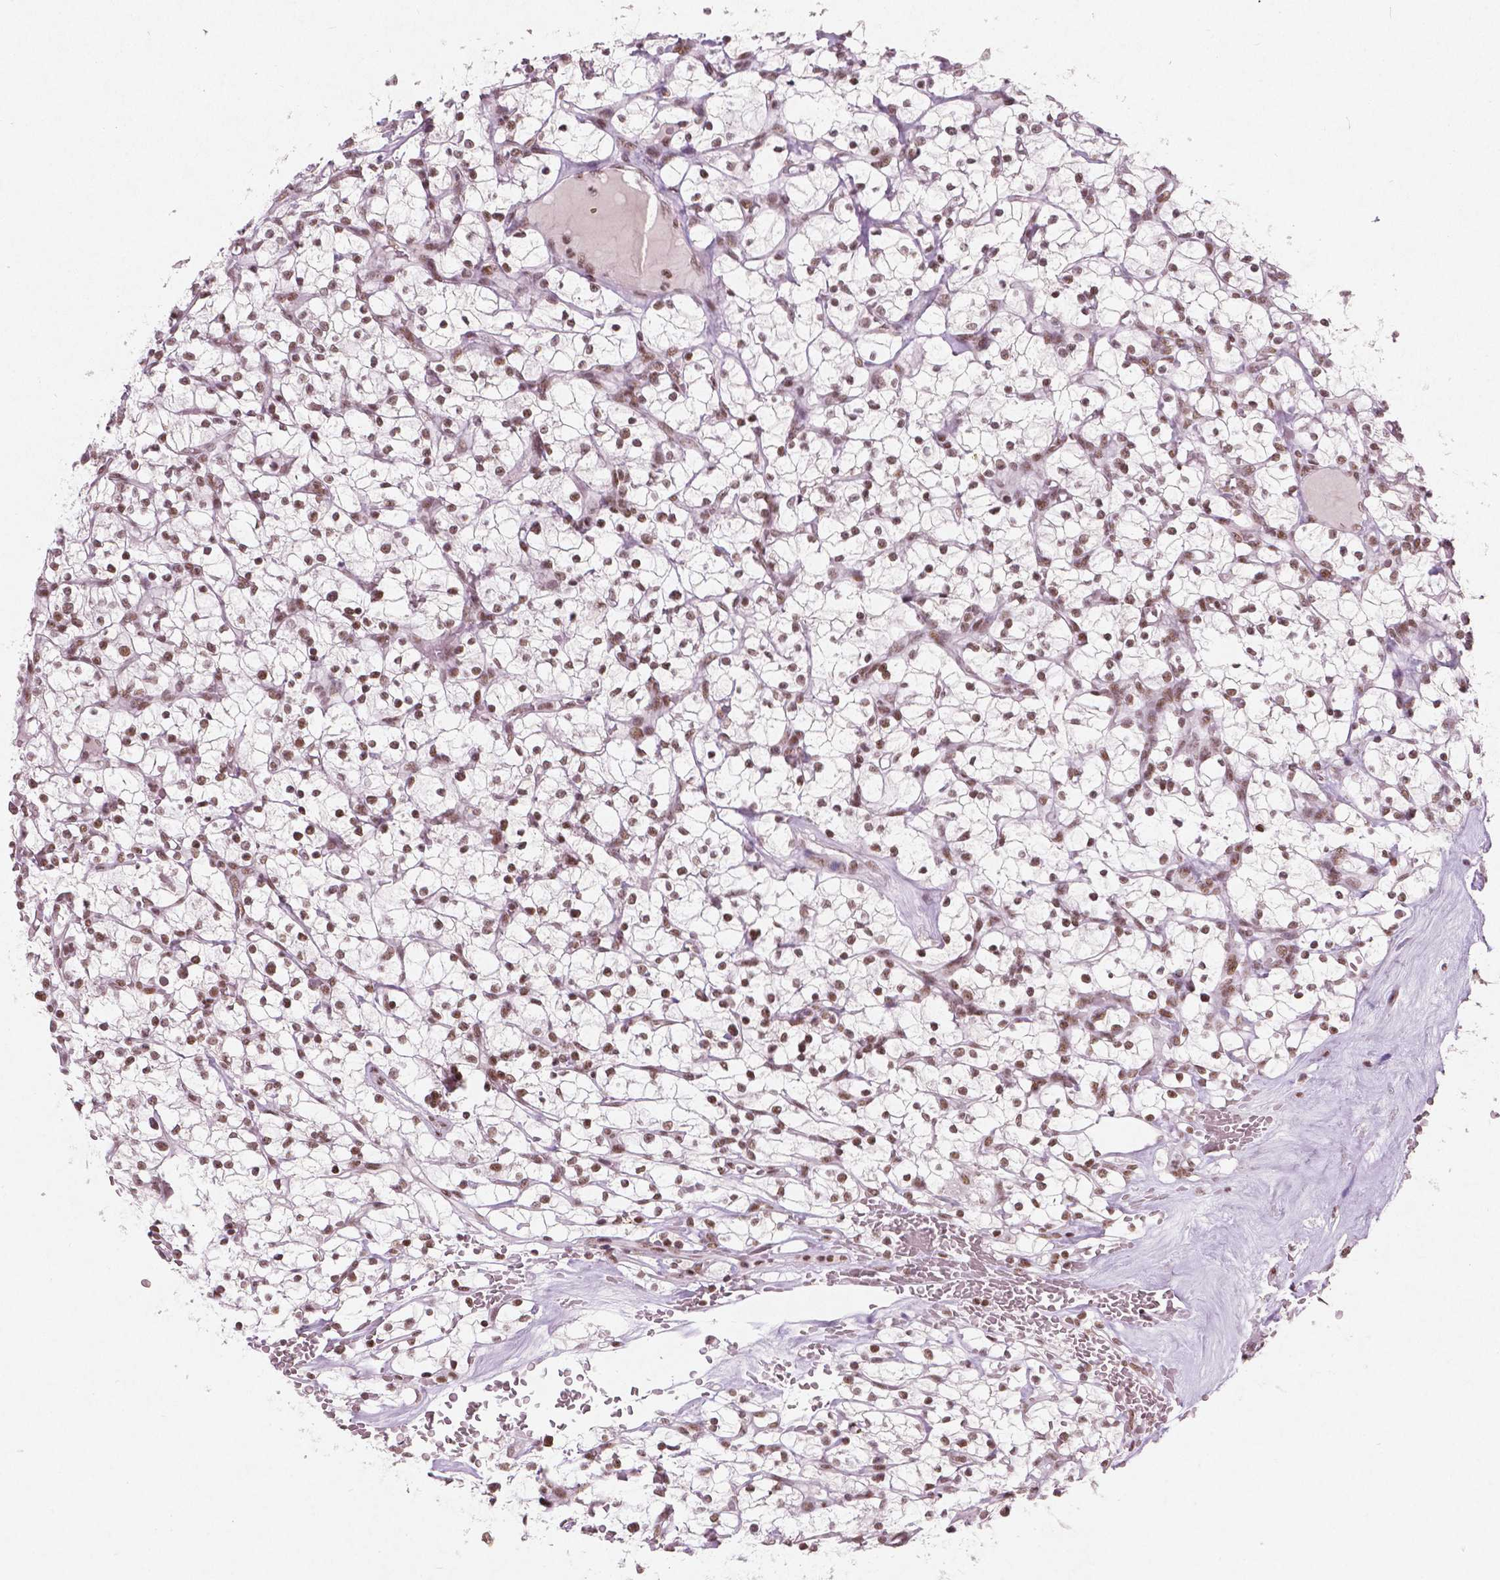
{"staining": {"intensity": "moderate", "quantity": ">75%", "location": "nuclear"}, "tissue": "renal cancer", "cell_type": "Tumor cells", "image_type": "cancer", "snomed": [{"axis": "morphology", "description": "Adenocarcinoma, NOS"}, {"axis": "topography", "description": "Kidney"}], "caption": "Human renal cancer (adenocarcinoma) stained with a brown dye shows moderate nuclear positive expression in about >75% of tumor cells.", "gene": "BRD4", "patient": {"sex": "female", "age": 64}}